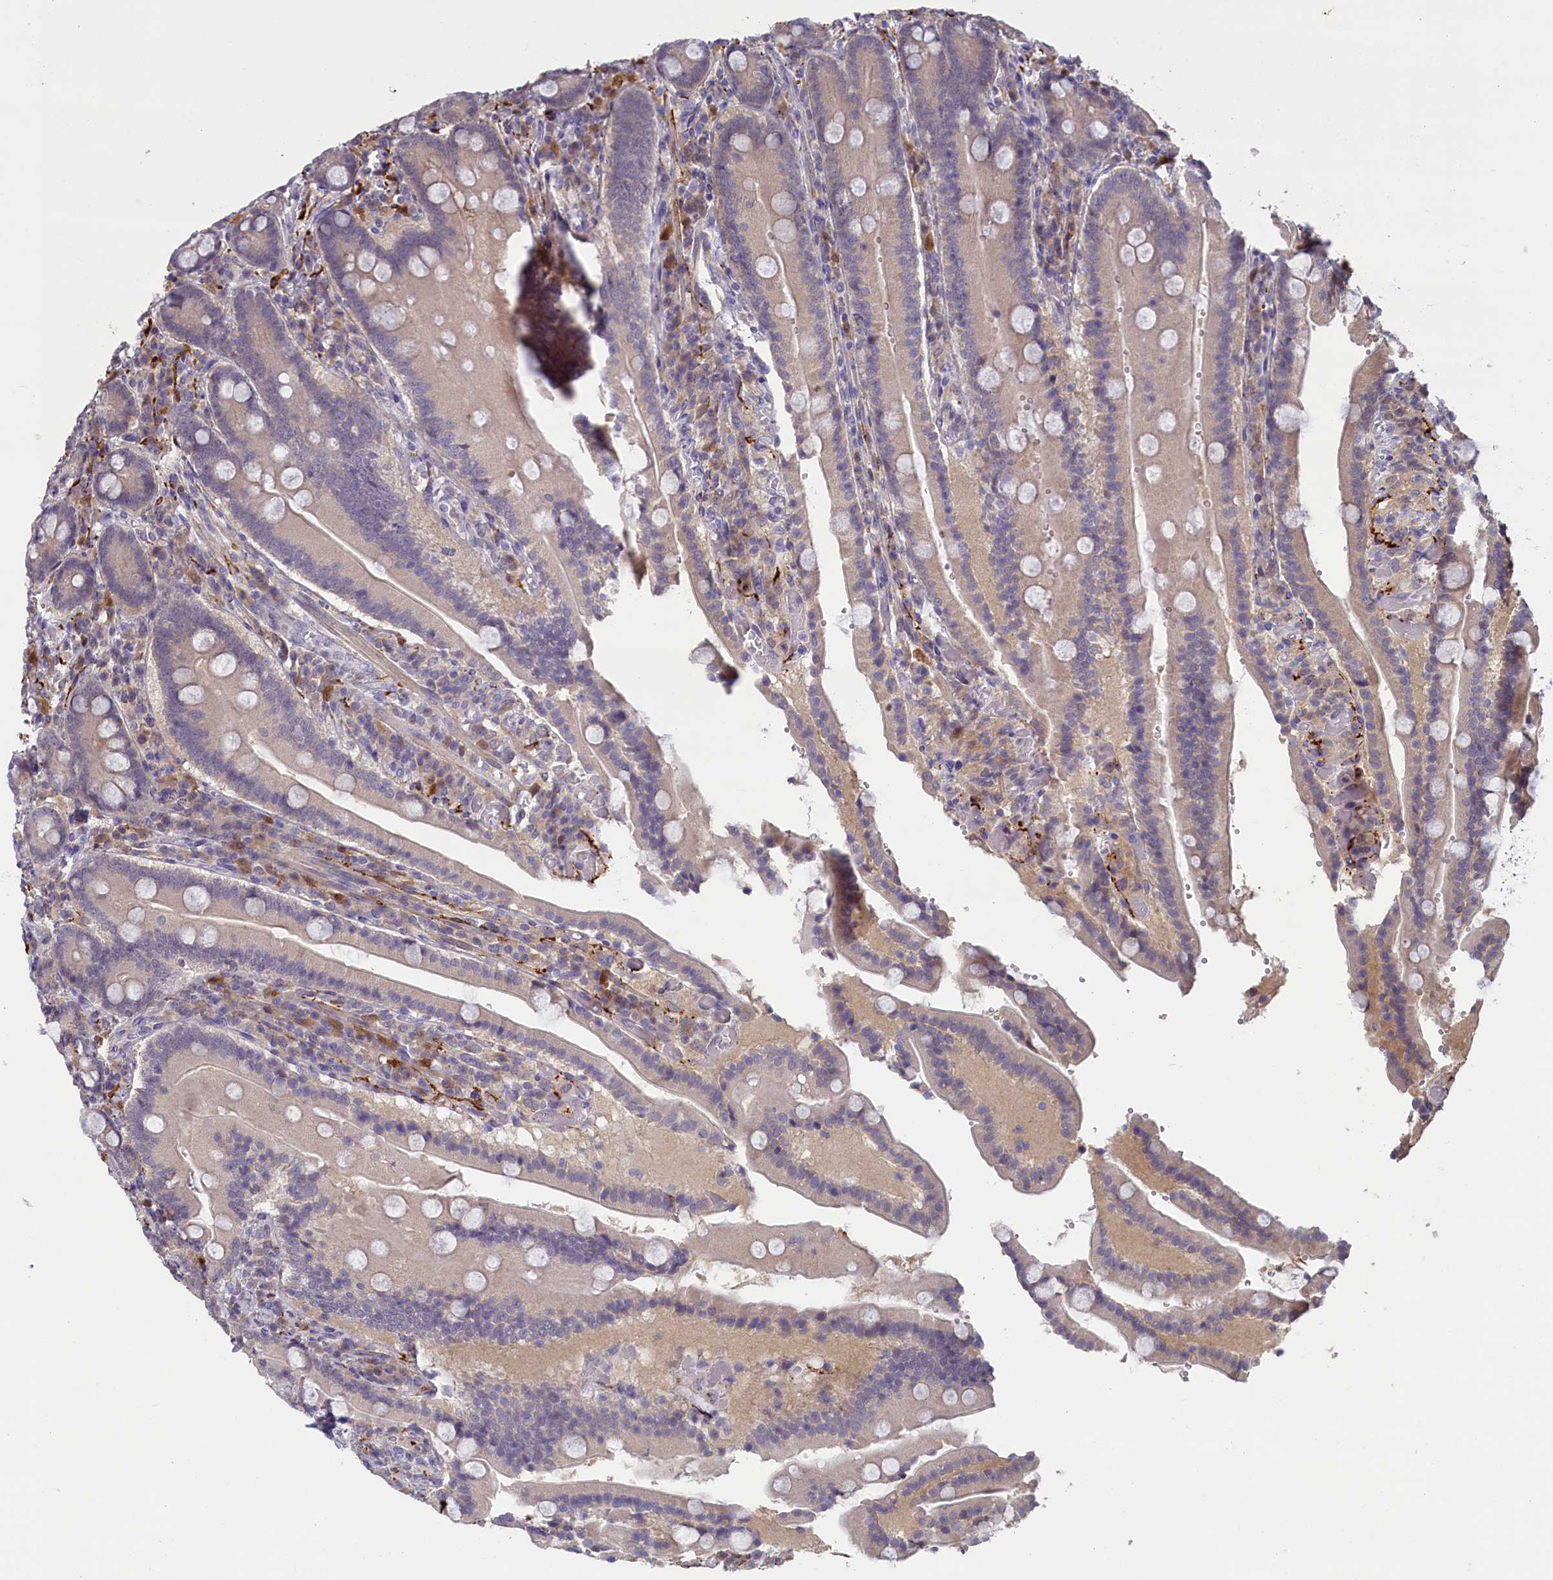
{"staining": {"intensity": "moderate", "quantity": ">75%", "location": "cytoplasmic/membranous"}, "tissue": "duodenum", "cell_type": "Glandular cells", "image_type": "normal", "snomed": [{"axis": "morphology", "description": "Normal tissue, NOS"}, {"axis": "topography", "description": "Duodenum"}], "caption": "Protein analysis of normal duodenum shows moderate cytoplasmic/membranous staining in about >75% of glandular cells. (brown staining indicates protein expression, while blue staining denotes nuclei).", "gene": "UCHL3", "patient": {"sex": "female", "age": 62}}